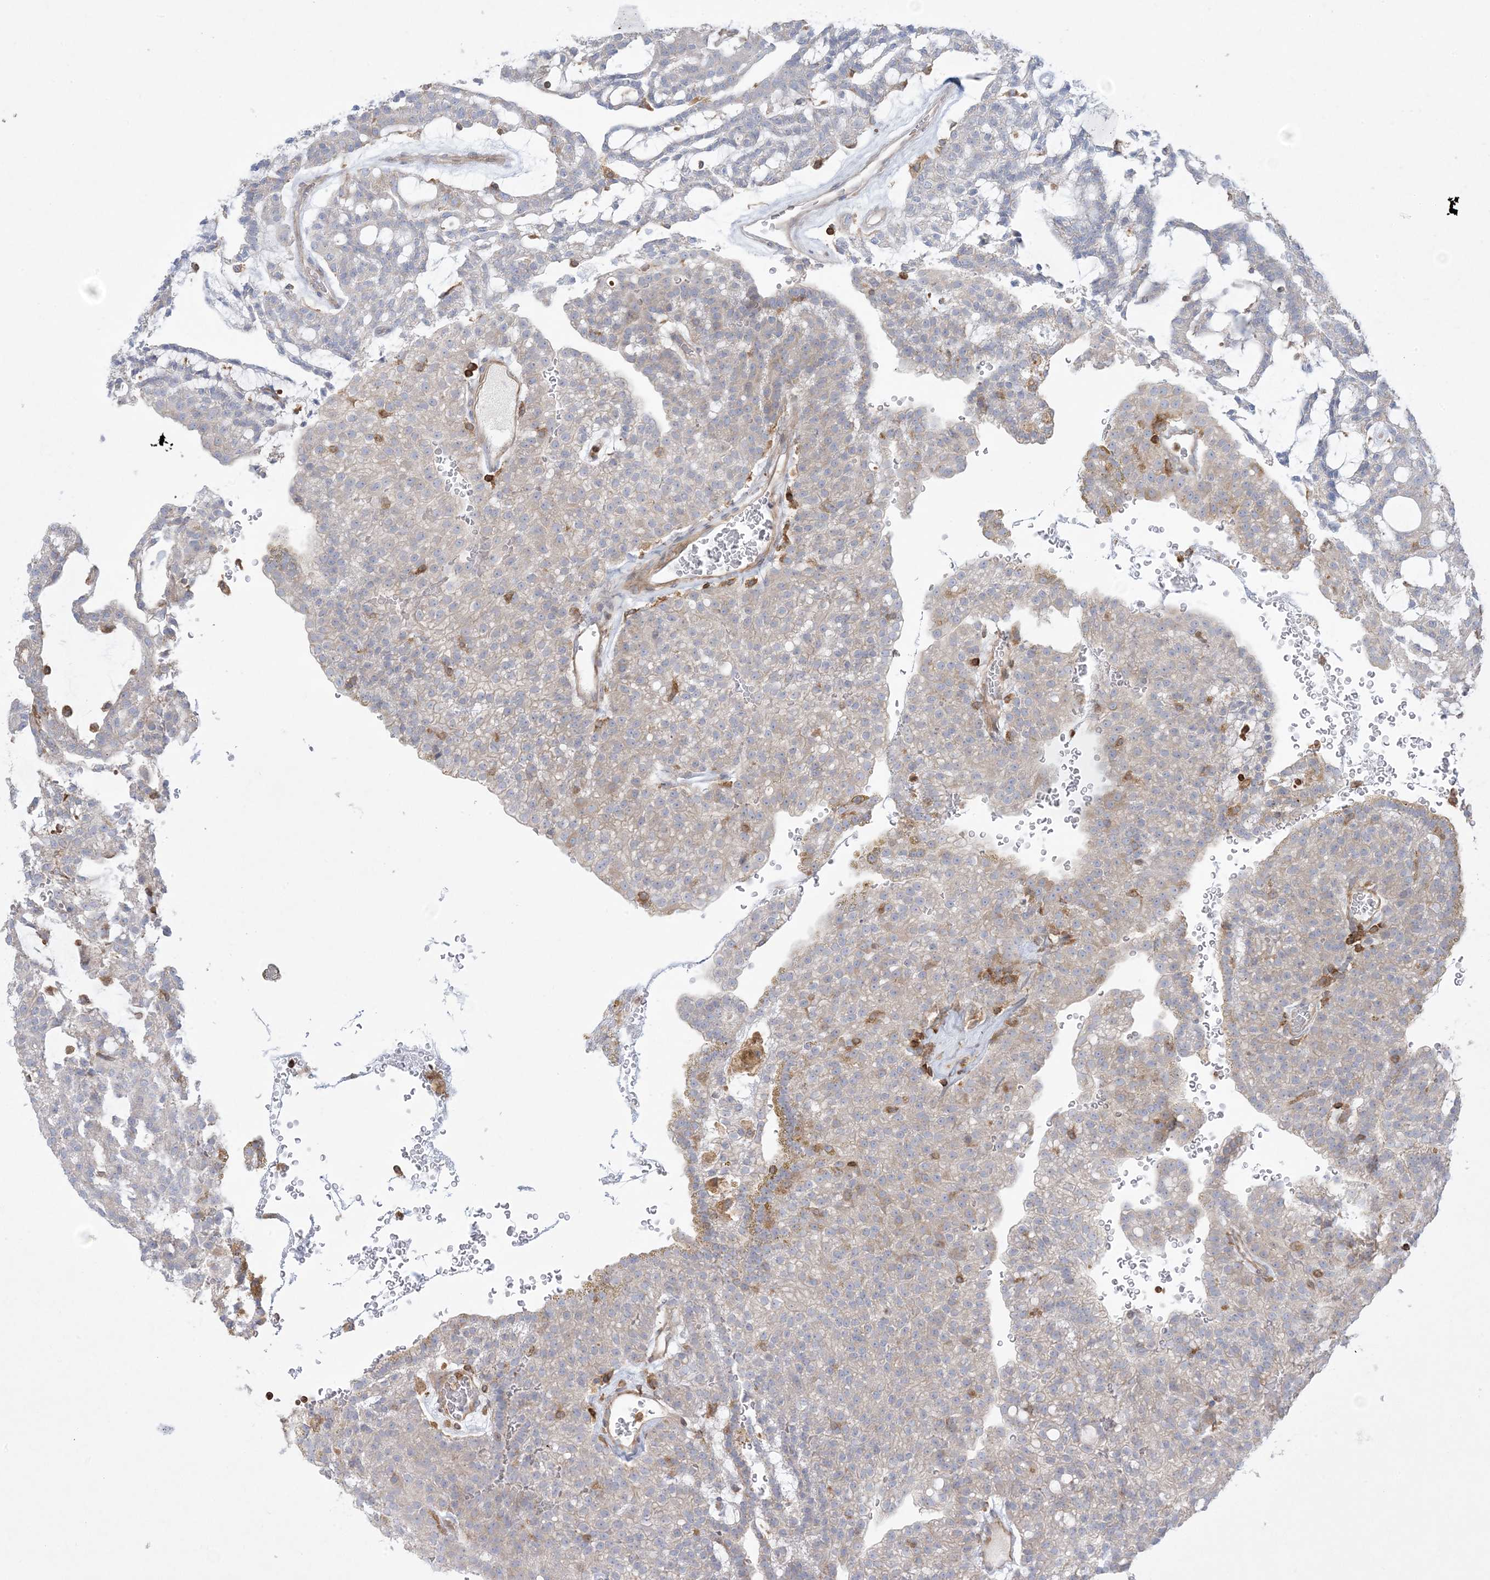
{"staining": {"intensity": "weak", "quantity": "<25%", "location": "cytoplasmic/membranous"}, "tissue": "renal cancer", "cell_type": "Tumor cells", "image_type": "cancer", "snomed": [{"axis": "morphology", "description": "Adenocarcinoma, NOS"}, {"axis": "topography", "description": "Kidney"}], "caption": "Immunohistochemistry (IHC) image of neoplastic tissue: renal cancer (adenocarcinoma) stained with DAB displays no significant protein staining in tumor cells. The staining was performed using DAB (3,3'-diaminobenzidine) to visualize the protein expression in brown, while the nuclei were stained in blue with hematoxylin (Magnification: 20x).", "gene": "ARHGAP30", "patient": {"sex": "male", "age": 63}}